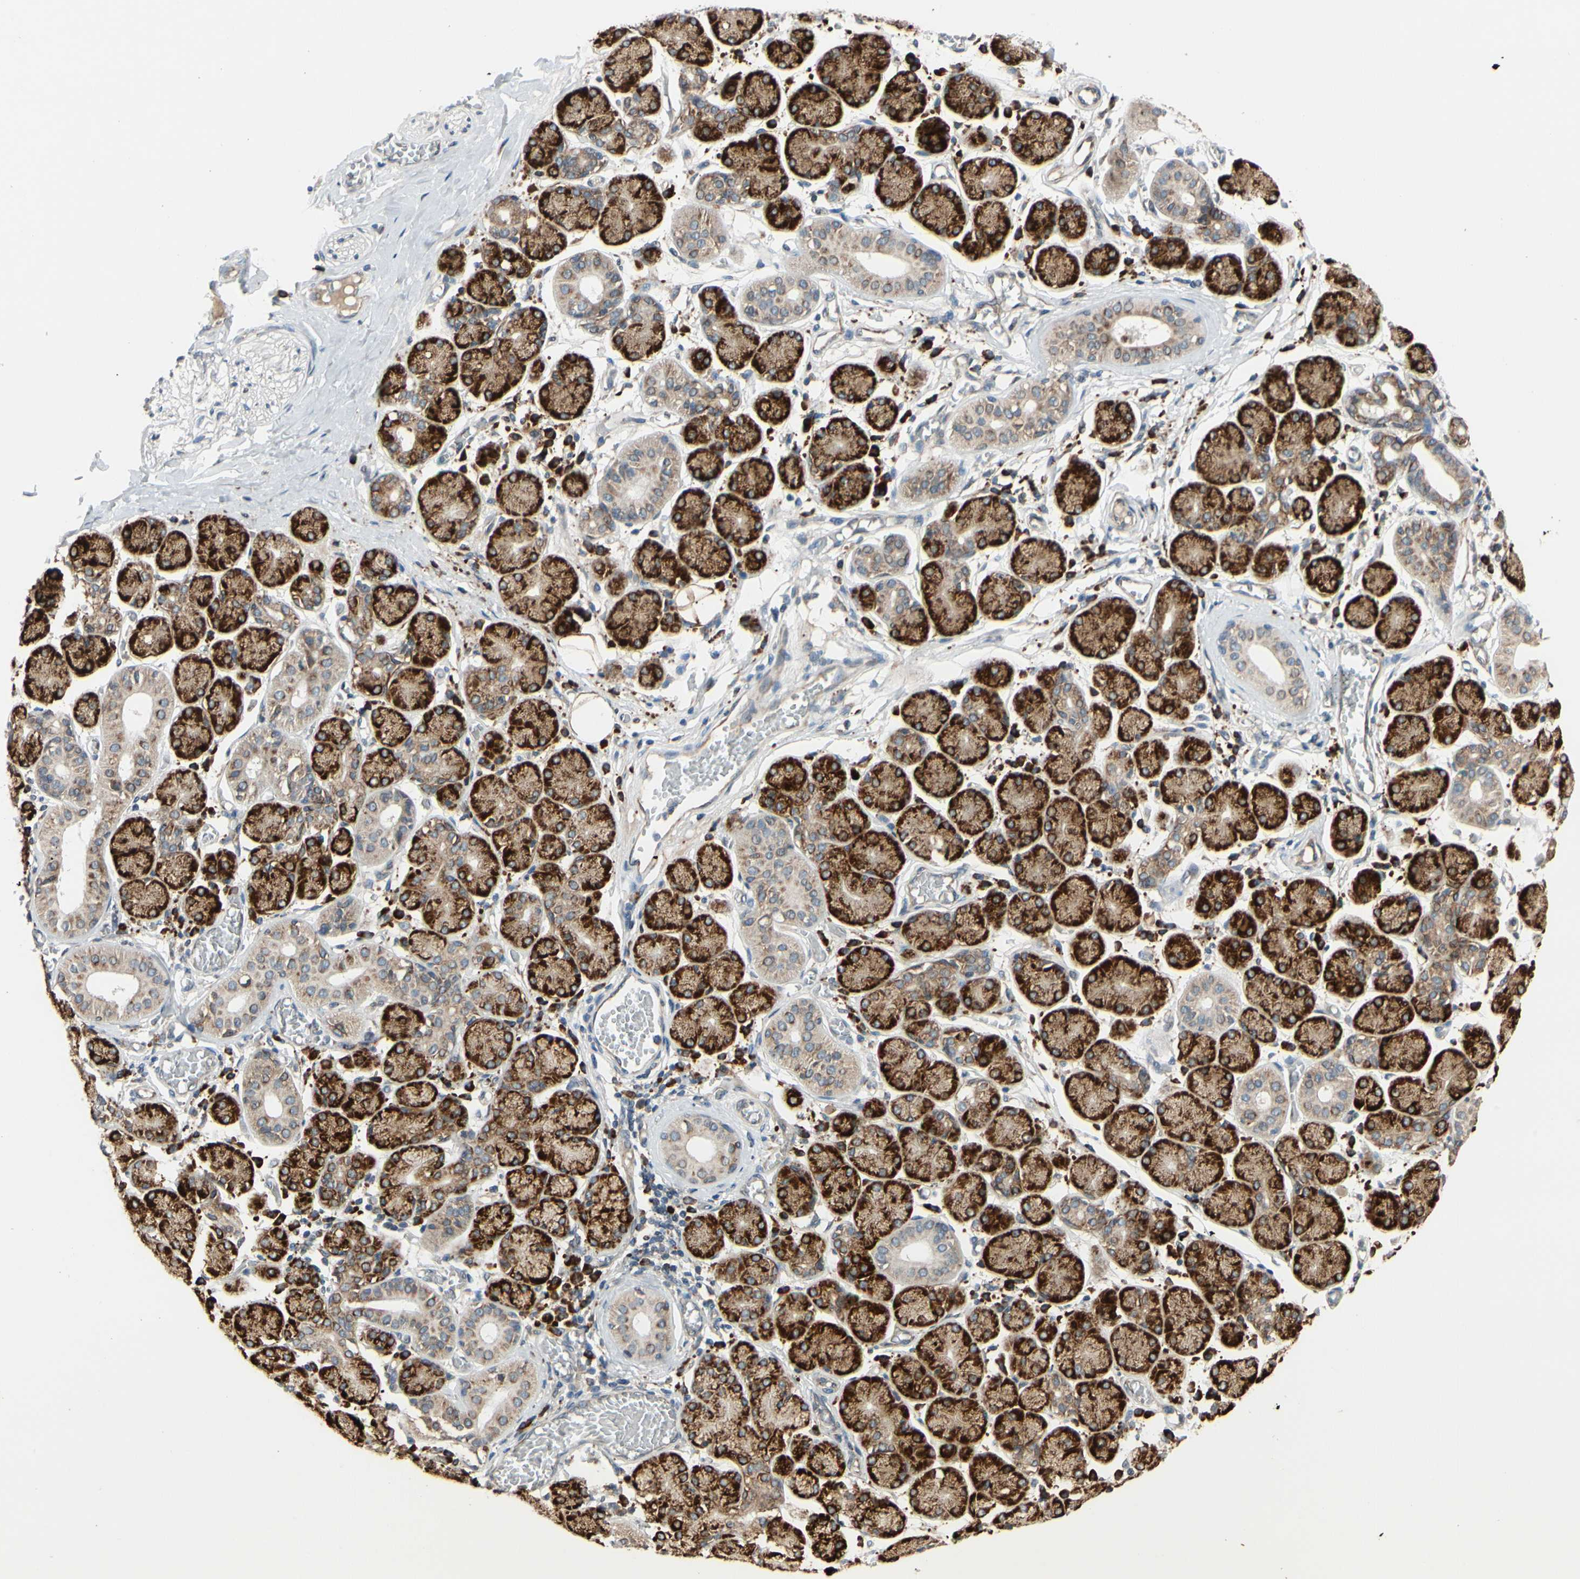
{"staining": {"intensity": "strong", "quantity": ">75%", "location": "cytoplasmic/membranous"}, "tissue": "salivary gland", "cell_type": "Glandular cells", "image_type": "normal", "snomed": [{"axis": "morphology", "description": "Normal tissue, NOS"}, {"axis": "topography", "description": "Salivary gland"}], "caption": "Strong cytoplasmic/membranous staining for a protein is present in about >75% of glandular cells of normal salivary gland using immunohistochemistry.", "gene": "RPN2", "patient": {"sex": "female", "age": 24}}